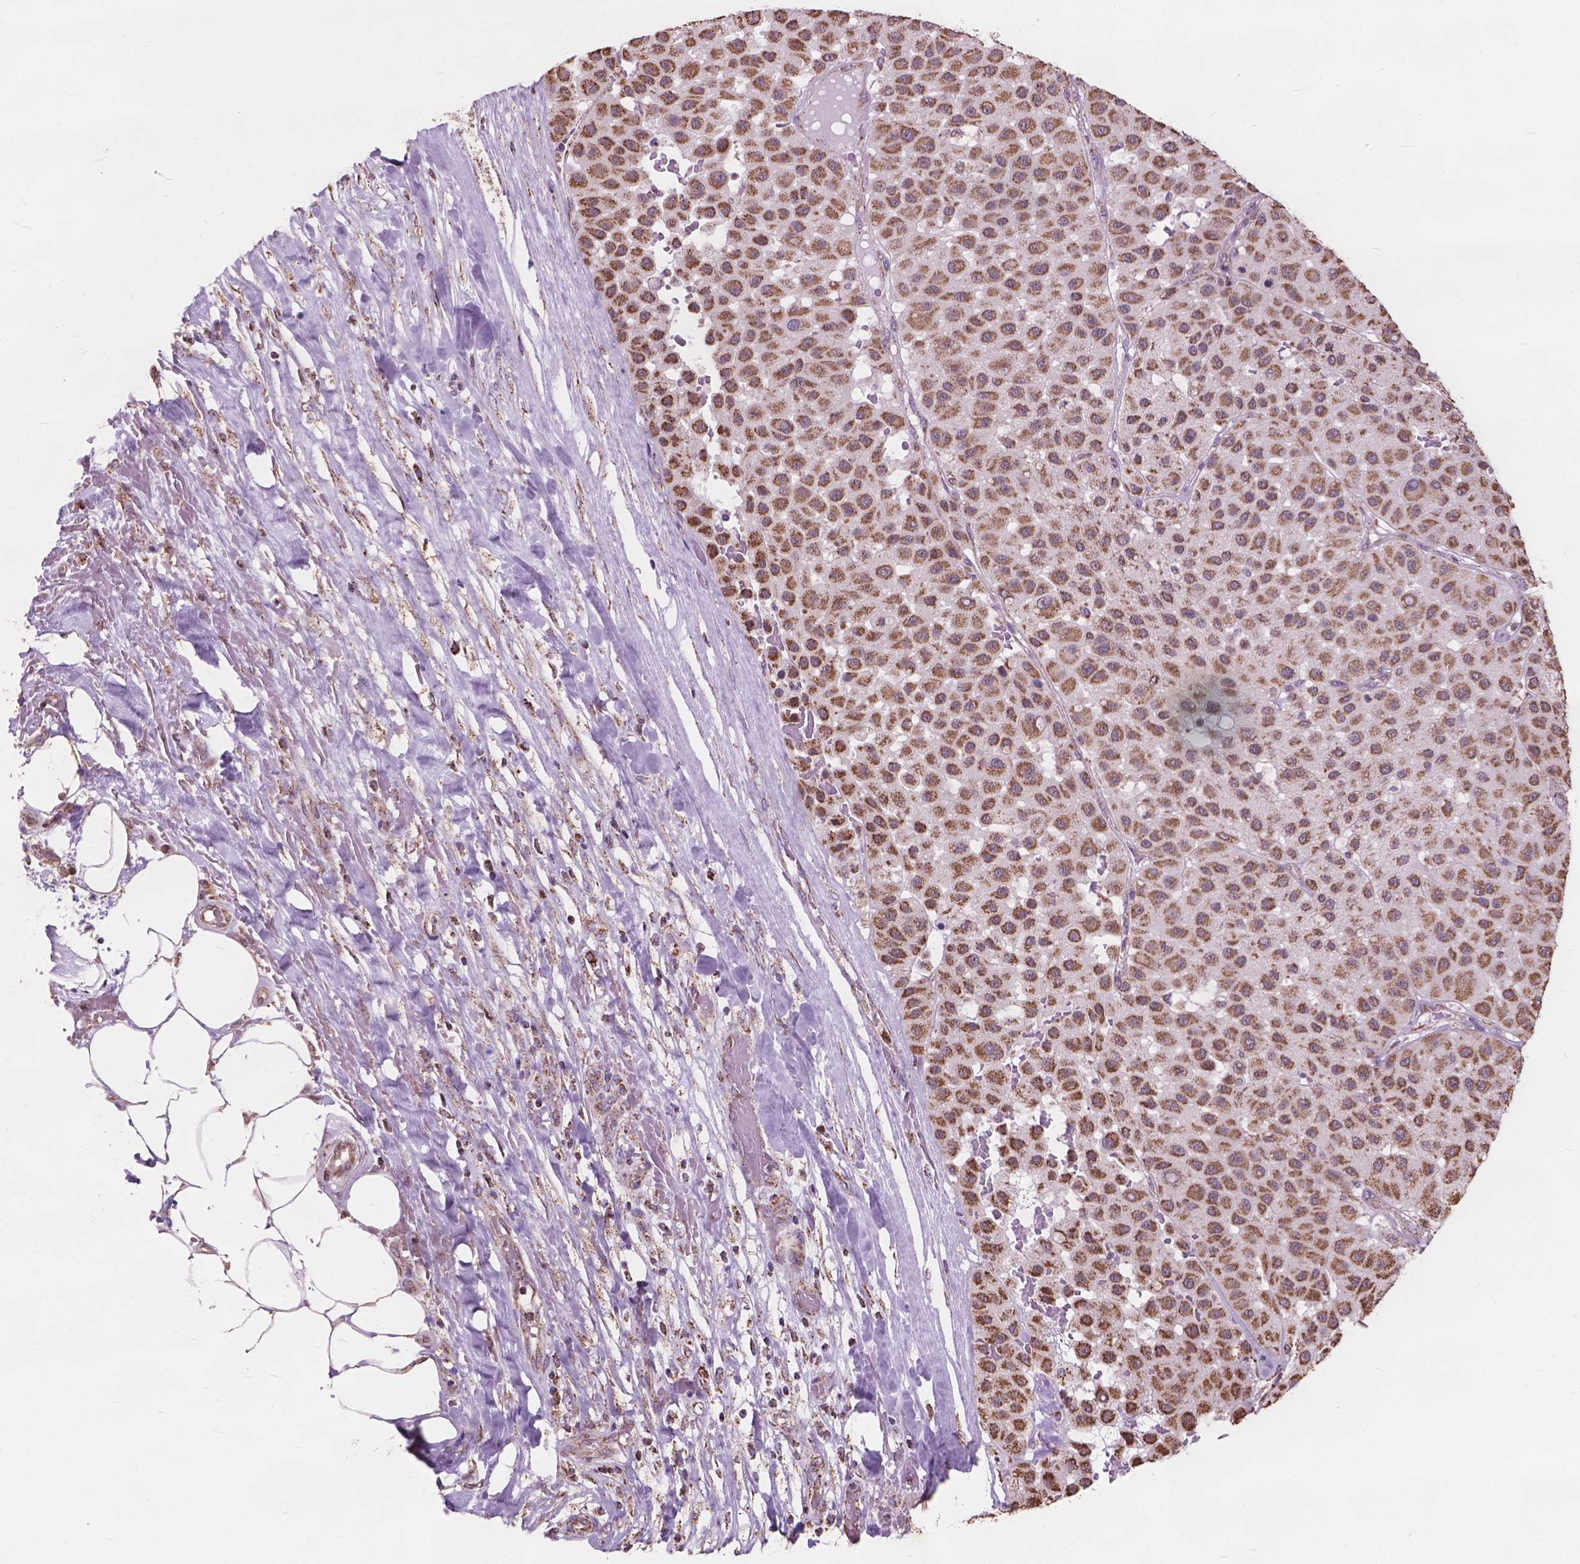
{"staining": {"intensity": "moderate", "quantity": ">75%", "location": "cytoplasmic/membranous"}, "tissue": "melanoma", "cell_type": "Tumor cells", "image_type": "cancer", "snomed": [{"axis": "morphology", "description": "Malignant melanoma, Metastatic site"}, {"axis": "topography", "description": "Smooth muscle"}], "caption": "Malignant melanoma (metastatic site) stained with DAB (3,3'-diaminobenzidine) immunohistochemistry demonstrates medium levels of moderate cytoplasmic/membranous staining in approximately >75% of tumor cells.", "gene": "SCOC", "patient": {"sex": "male", "age": 41}}